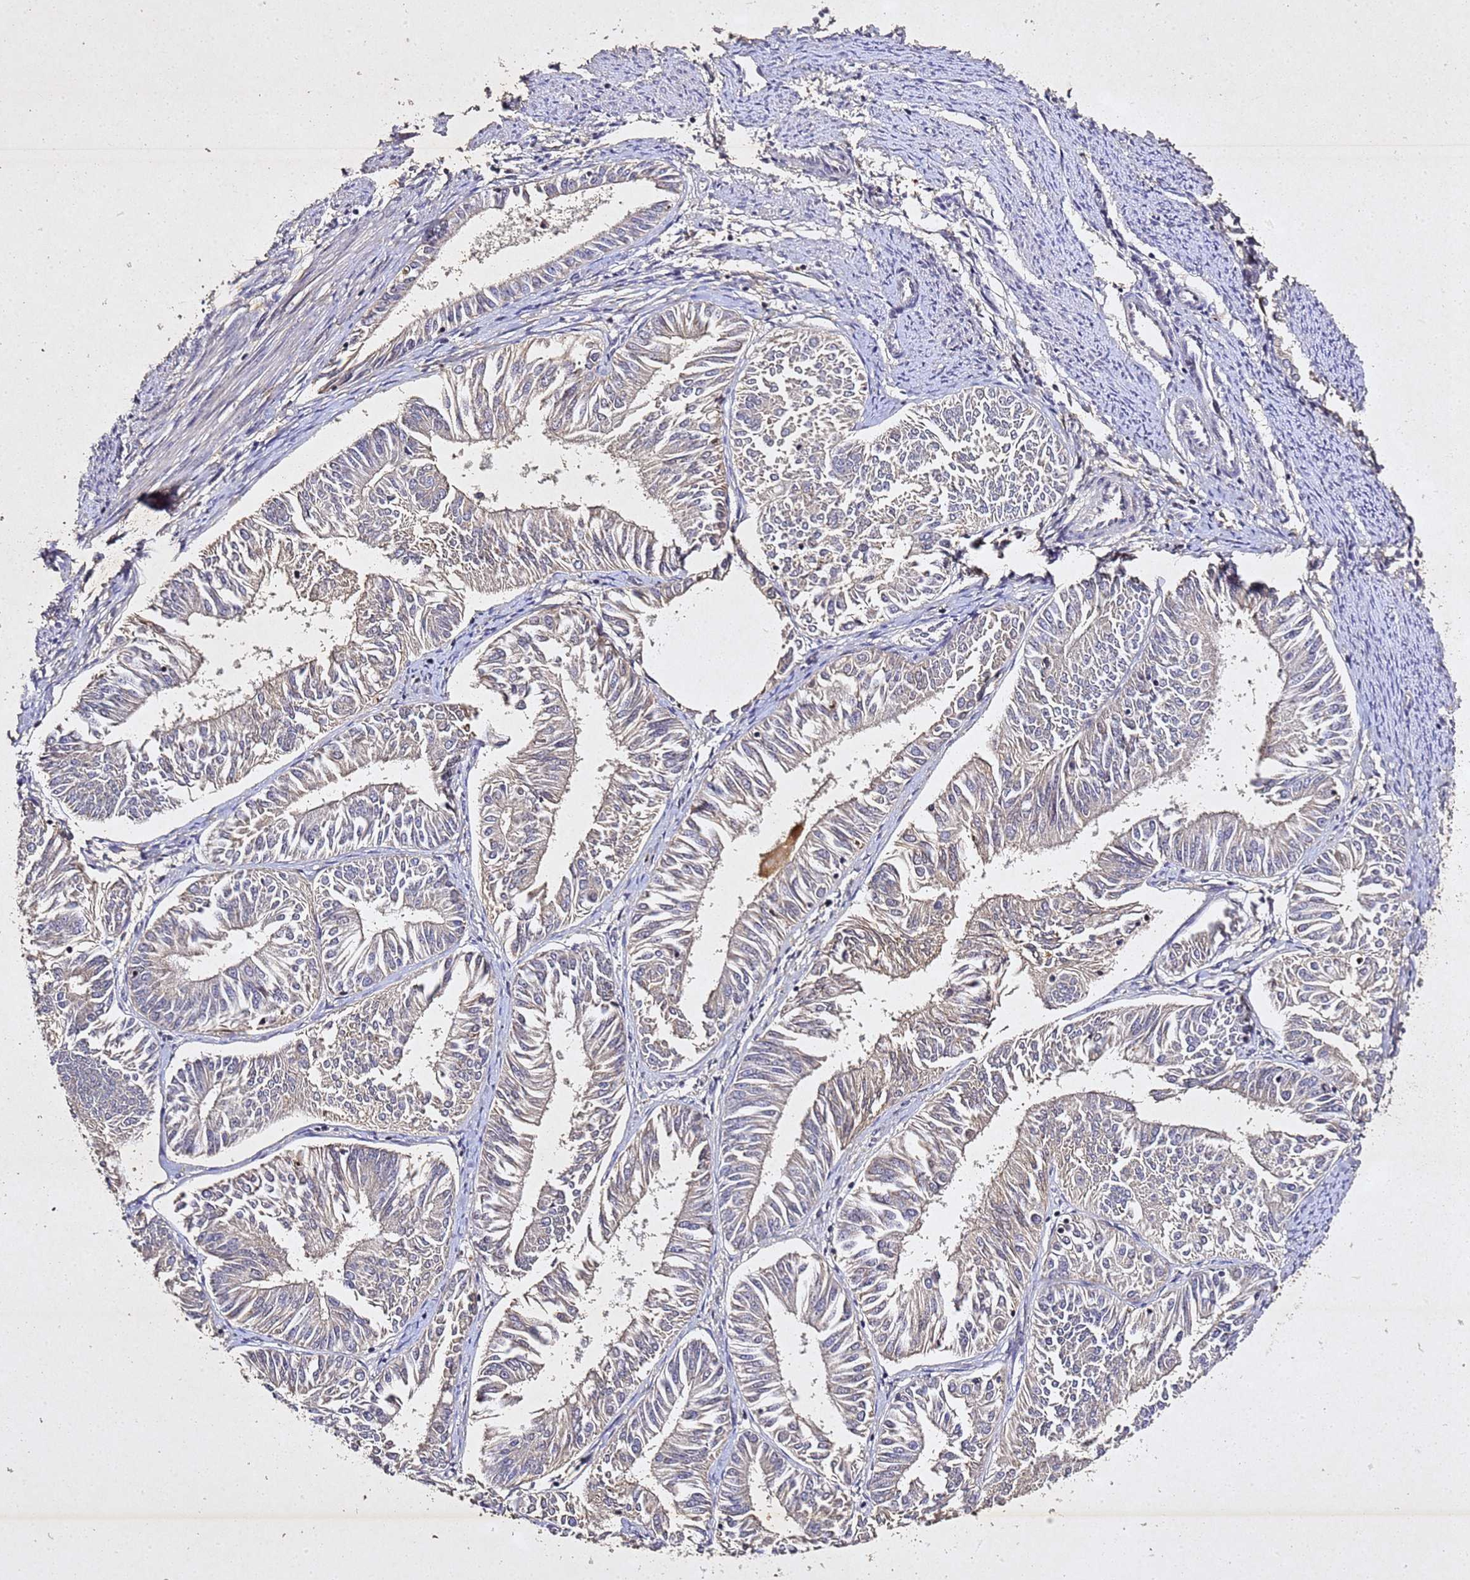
{"staining": {"intensity": "negative", "quantity": "none", "location": "none"}, "tissue": "endometrial cancer", "cell_type": "Tumor cells", "image_type": "cancer", "snomed": [{"axis": "morphology", "description": "Adenocarcinoma, NOS"}, {"axis": "topography", "description": "Endometrium"}], "caption": "The immunohistochemistry image has no significant positivity in tumor cells of endometrial adenocarcinoma tissue.", "gene": "SV2B", "patient": {"sex": "female", "age": 58}}